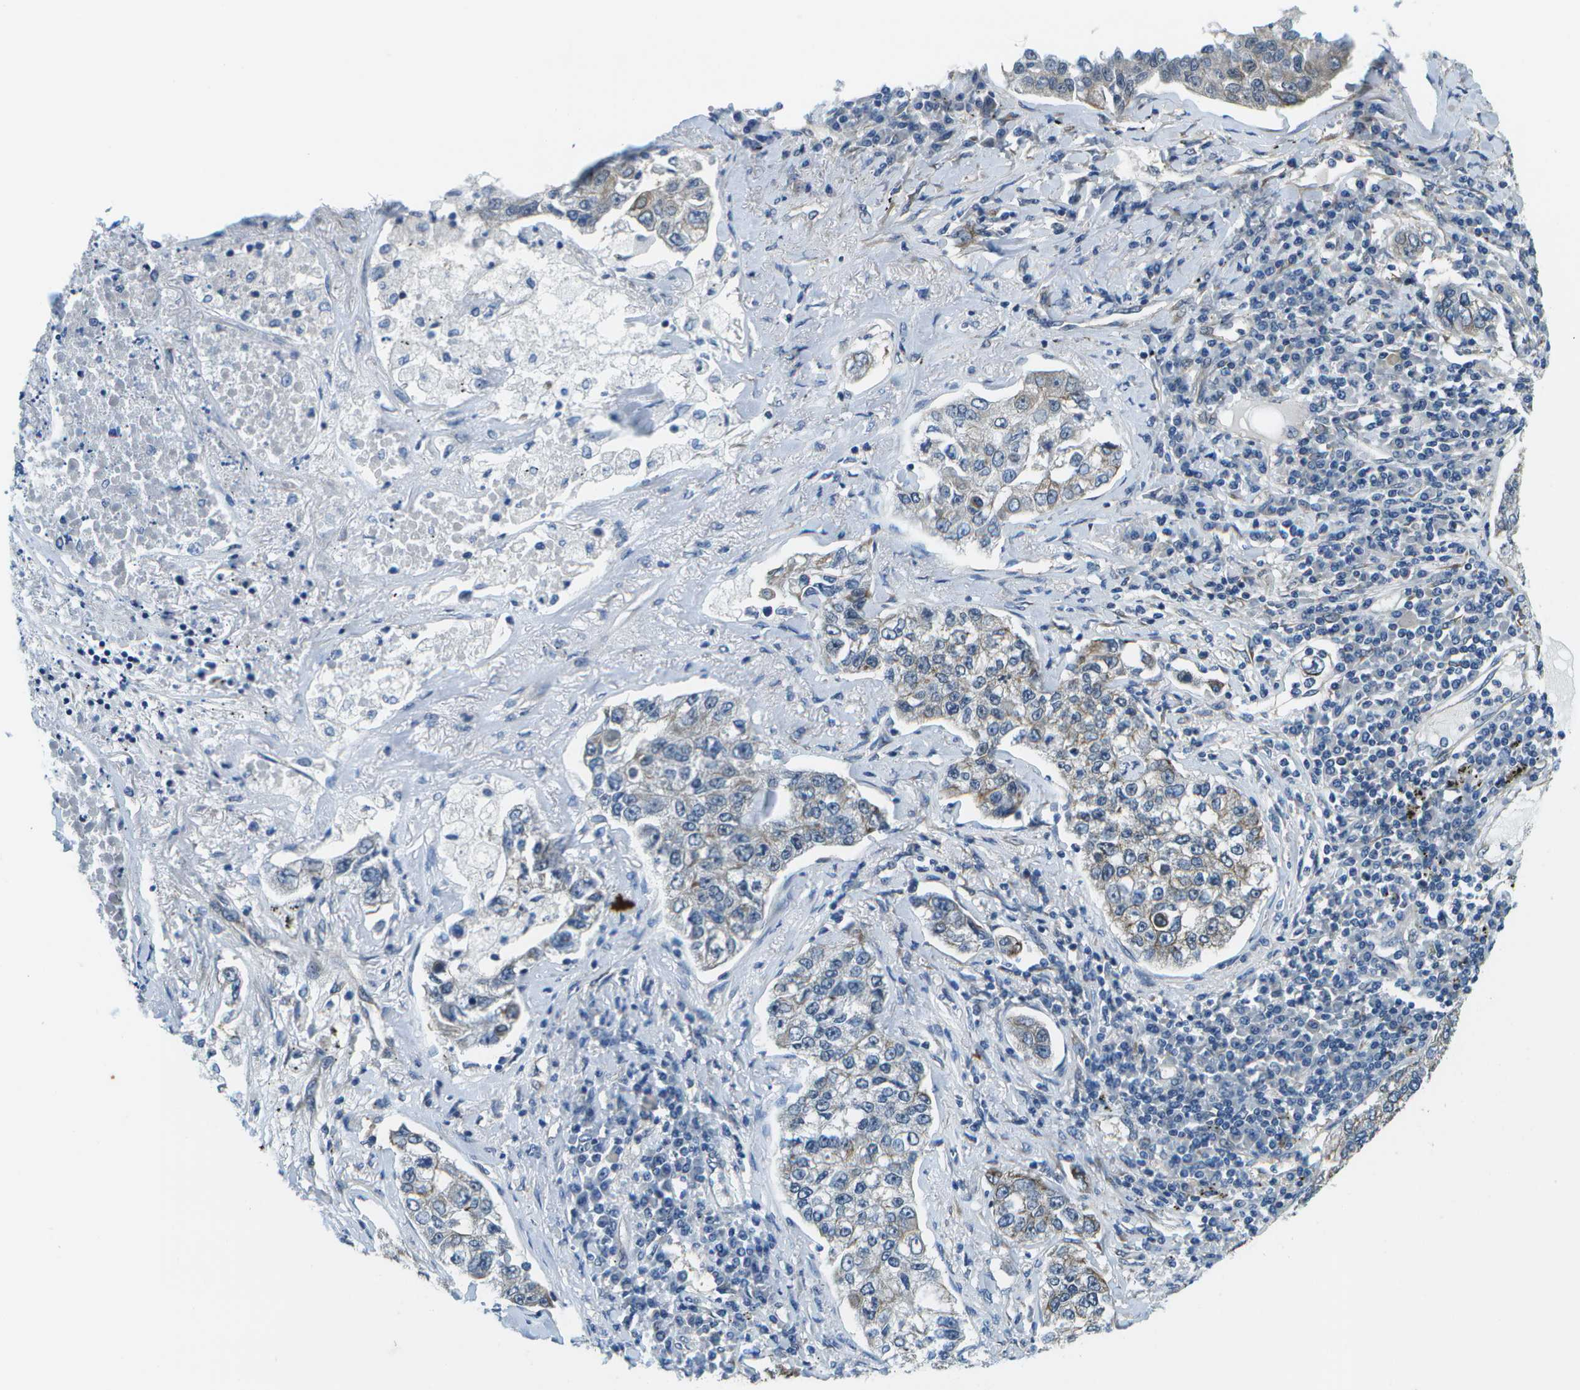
{"staining": {"intensity": "weak", "quantity": "<25%", "location": "cytoplasmic/membranous"}, "tissue": "lung cancer", "cell_type": "Tumor cells", "image_type": "cancer", "snomed": [{"axis": "morphology", "description": "Adenocarcinoma, NOS"}, {"axis": "topography", "description": "Lung"}], "caption": "DAB (3,3'-diaminobenzidine) immunohistochemical staining of human lung cancer (adenocarcinoma) displays no significant expression in tumor cells.", "gene": "P3H1", "patient": {"sex": "male", "age": 49}}